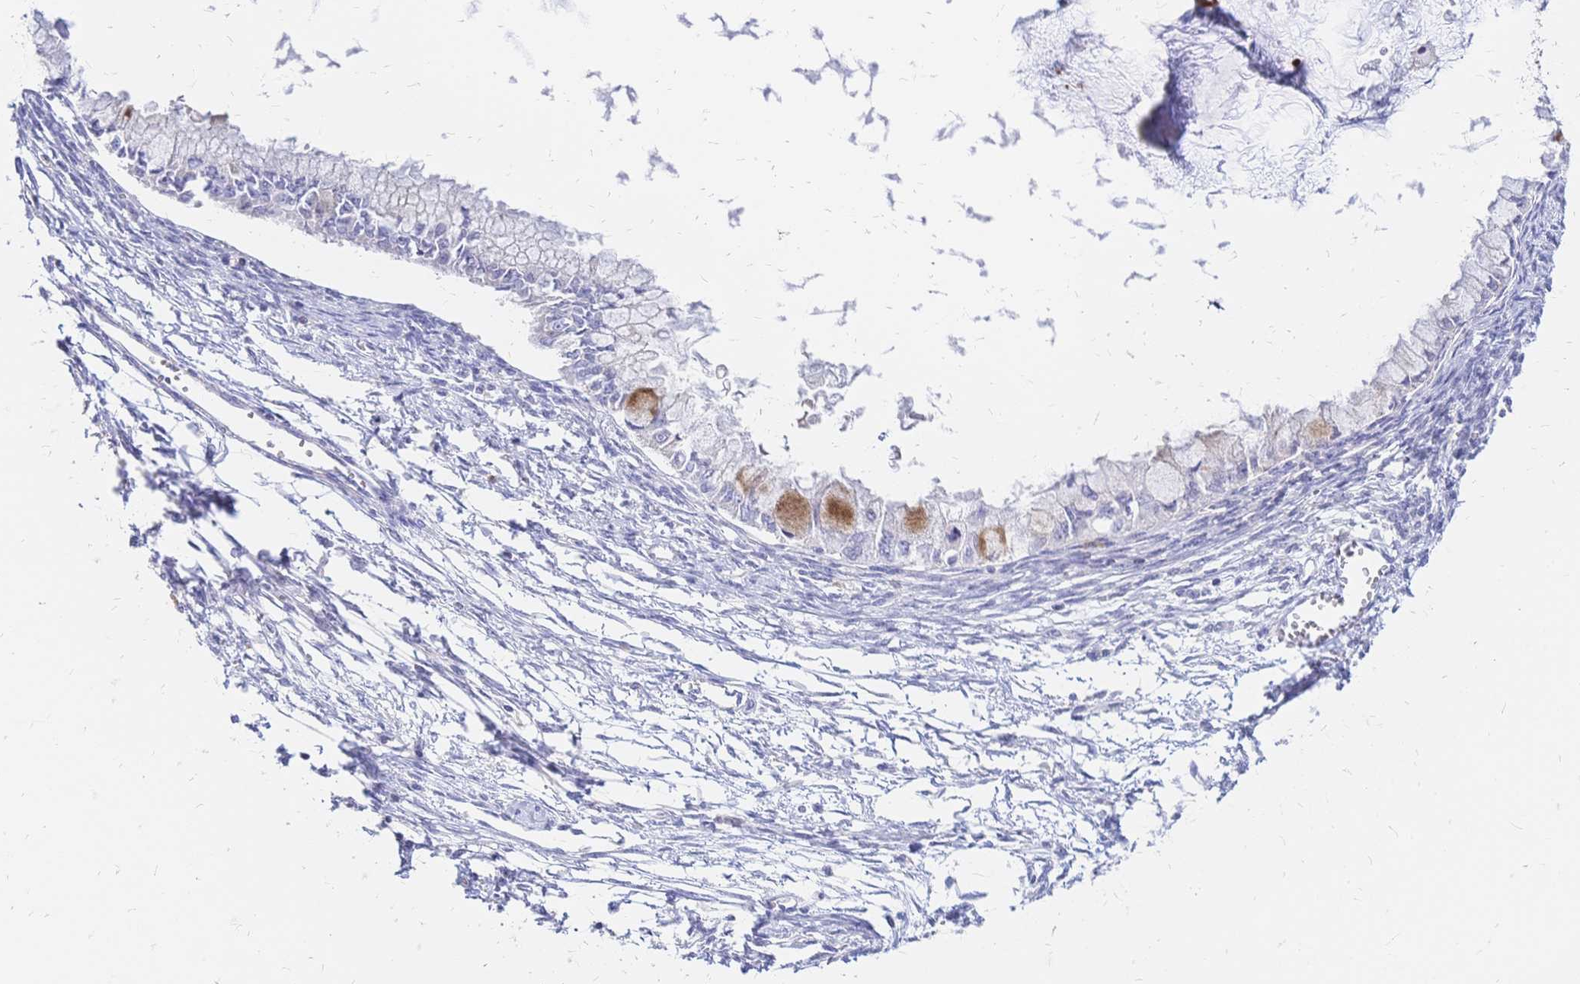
{"staining": {"intensity": "strong", "quantity": "<25%", "location": "cytoplasmic/membranous"}, "tissue": "ovarian cancer", "cell_type": "Tumor cells", "image_type": "cancer", "snomed": [{"axis": "morphology", "description": "Cystadenocarcinoma, mucinous, NOS"}, {"axis": "topography", "description": "Ovary"}], "caption": "This image reveals ovarian mucinous cystadenocarcinoma stained with immunohistochemistry to label a protein in brown. The cytoplasmic/membranous of tumor cells show strong positivity for the protein. Nuclei are counter-stained blue.", "gene": "IL2RA", "patient": {"sex": "female", "age": 34}}